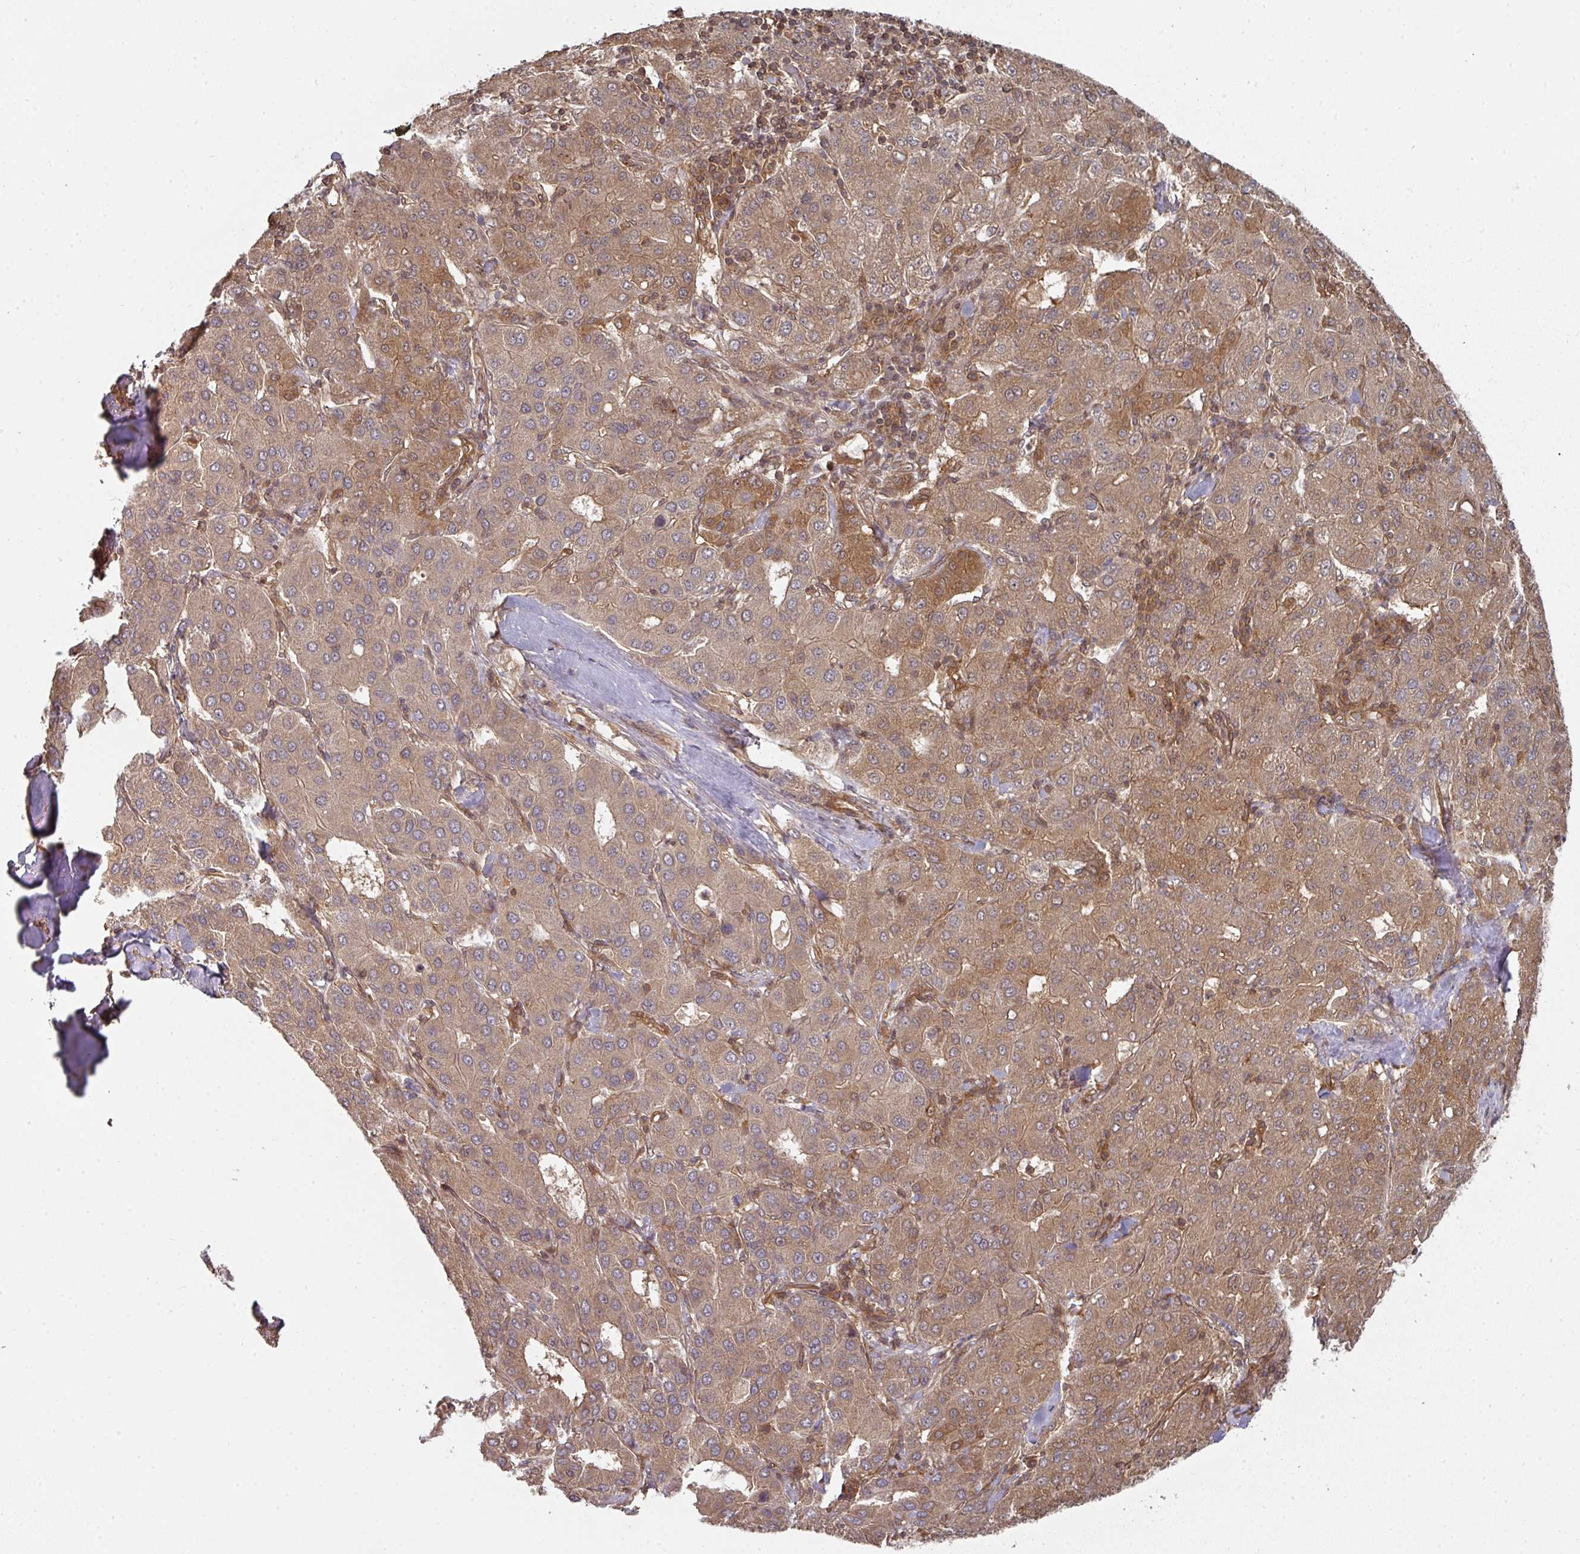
{"staining": {"intensity": "moderate", "quantity": ">75%", "location": "cytoplasmic/membranous"}, "tissue": "liver cancer", "cell_type": "Tumor cells", "image_type": "cancer", "snomed": [{"axis": "morphology", "description": "Carcinoma, Hepatocellular, NOS"}, {"axis": "topography", "description": "Liver"}], "caption": "The micrograph reveals a brown stain indicating the presence of a protein in the cytoplasmic/membranous of tumor cells in liver cancer.", "gene": "EIF4EBP2", "patient": {"sex": "male", "age": 65}}